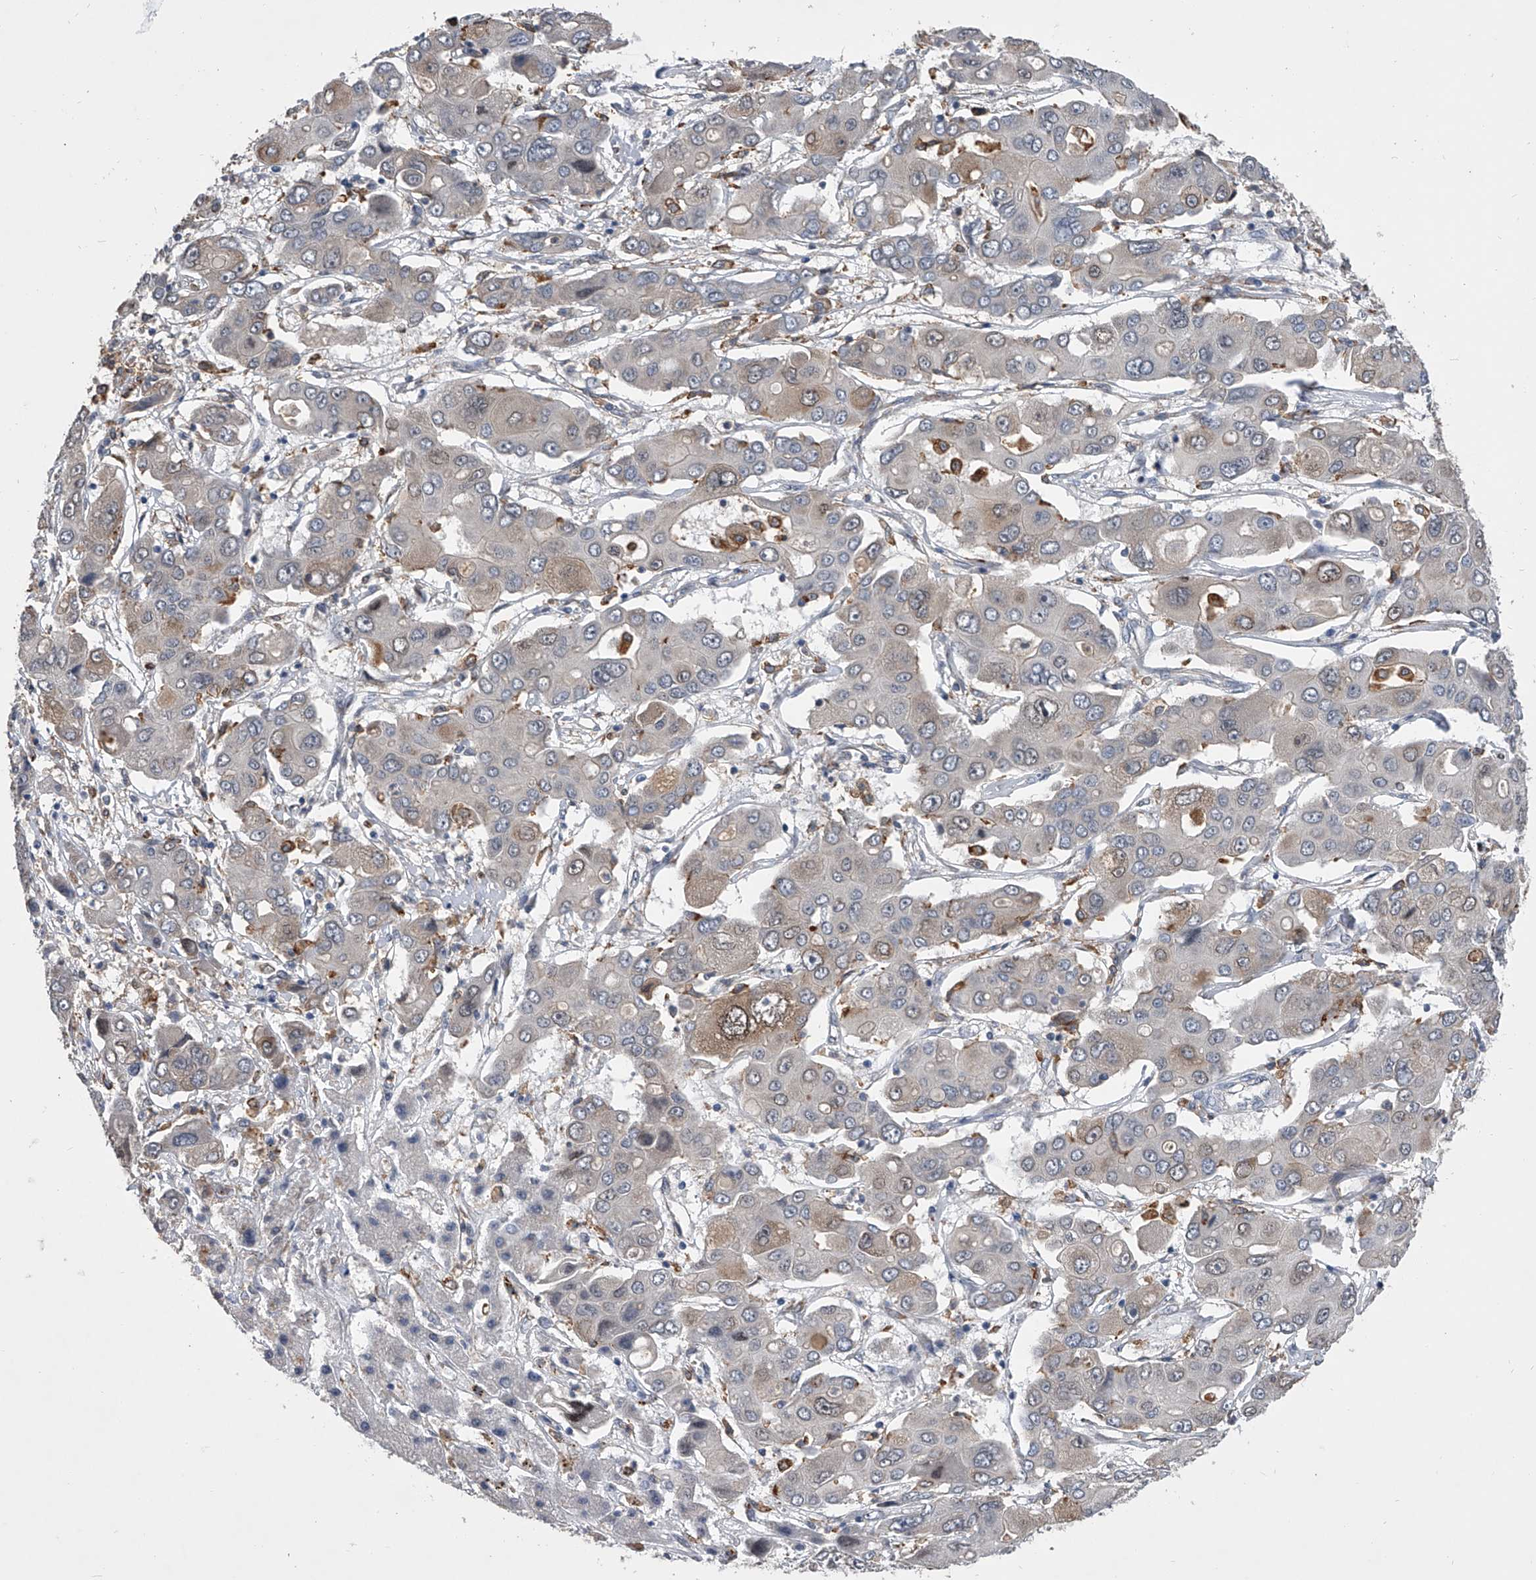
{"staining": {"intensity": "weak", "quantity": "<25%", "location": "cytoplasmic/membranous"}, "tissue": "liver cancer", "cell_type": "Tumor cells", "image_type": "cancer", "snomed": [{"axis": "morphology", "description": "Cholangiocarcinoma"}, {"axis": "topography", "description": "Liver"}], "caption": "A photomicrograph of human cholangiocarcinoma (liver) is negative for staining in tumor cells. (DAB IHC with hematoxylin counter stain).", "gene": "MAP4K3", "patient": {"sex": "male", "age": 67}}